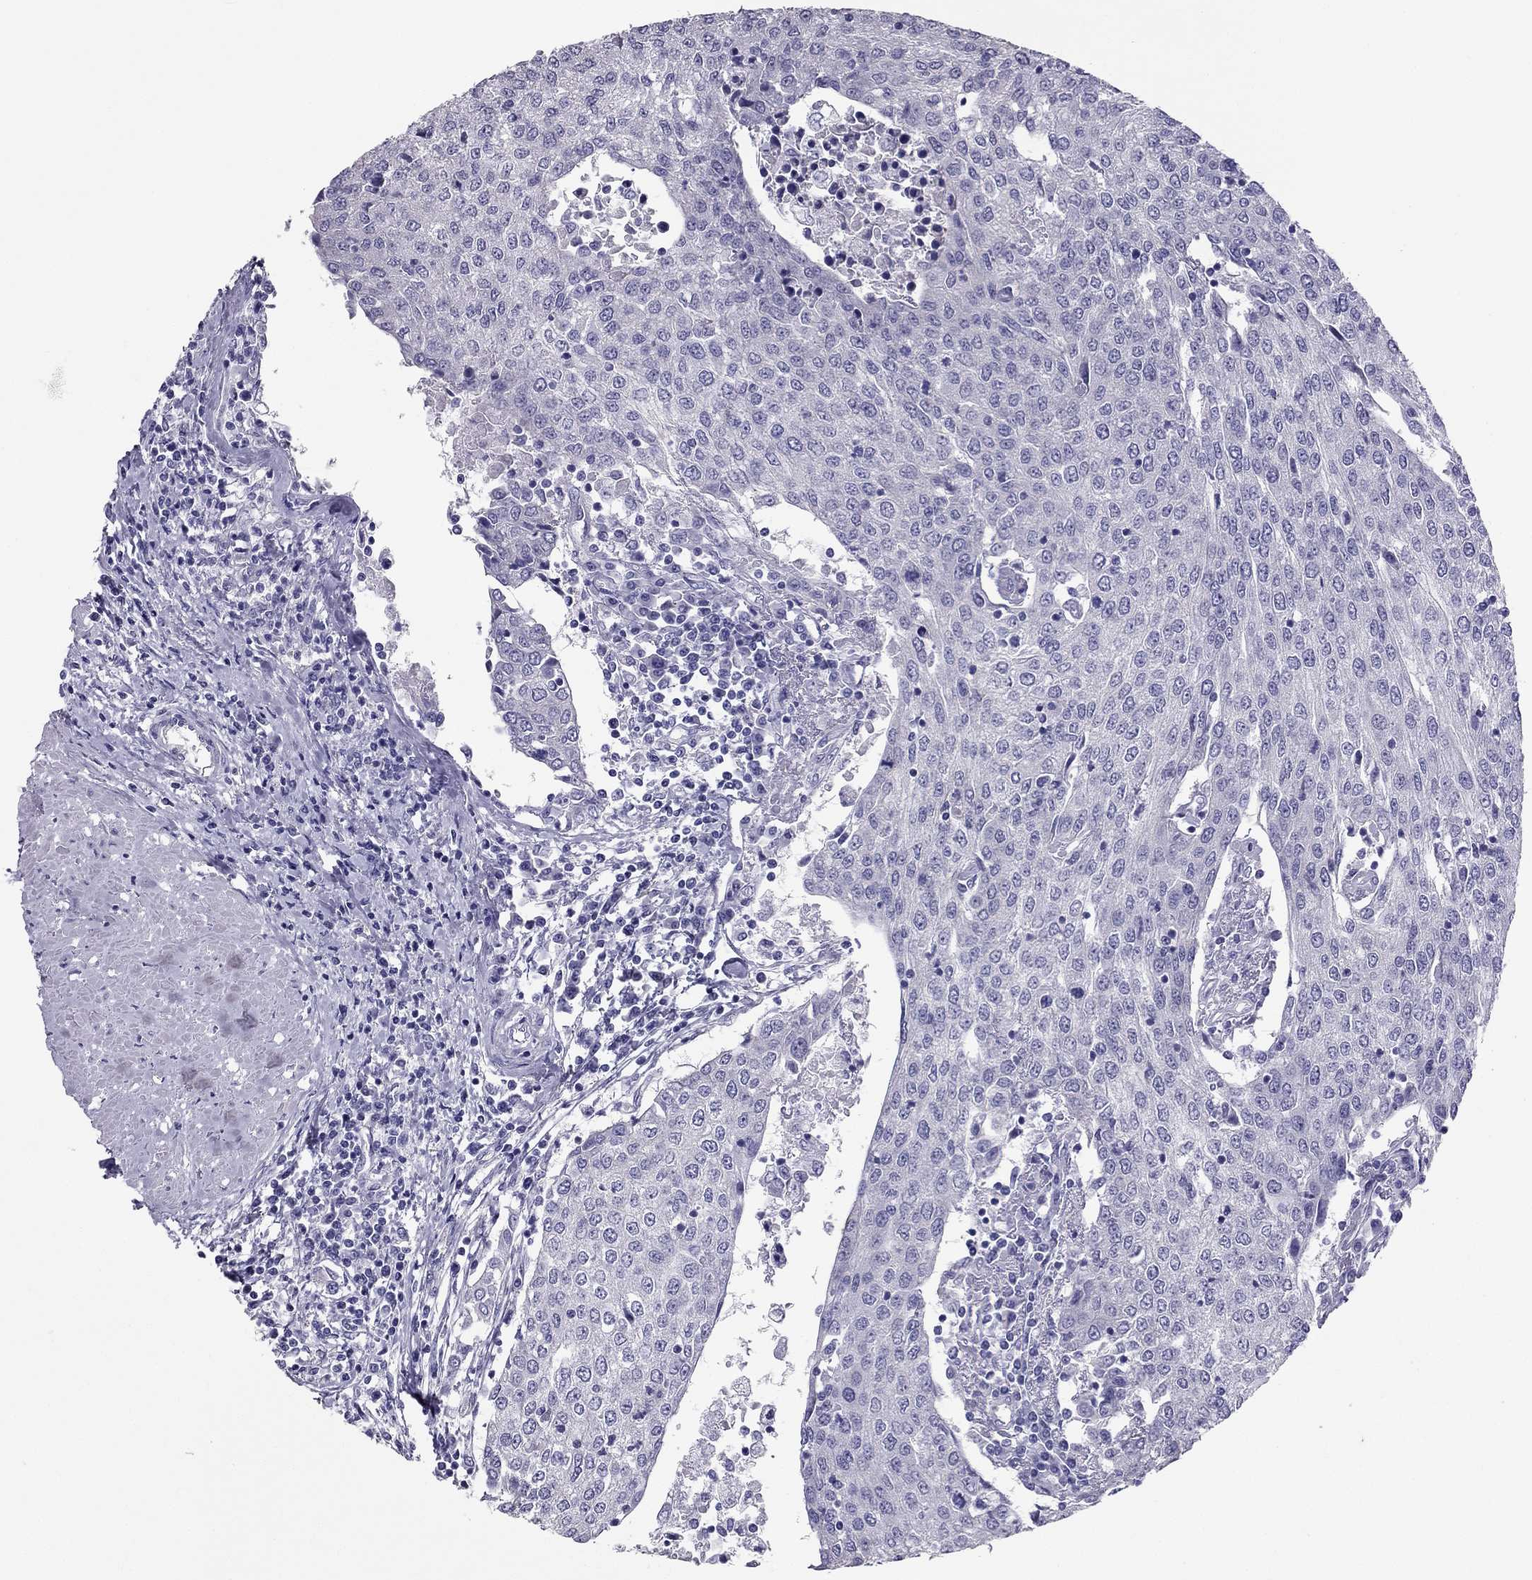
{"staining": {"intensity": "negative", "quantity": "none", "location": "none"}, "tissue": "urothelial cancer", "cell_type": "Tumor cells", "image_type": "cancer", "snomed": [{"axis": "morphology", "description": "Urothelial carcinoma, High grade"}, {"axis": "topography", "description": "Urinary bladder"}], "caption": "This is an IHC image of urothelial carcinoma (high-grade). There is no positivity in tumor cells.", "gene": "PDE6A", "patient": {"sex": "female", "age": 85}}